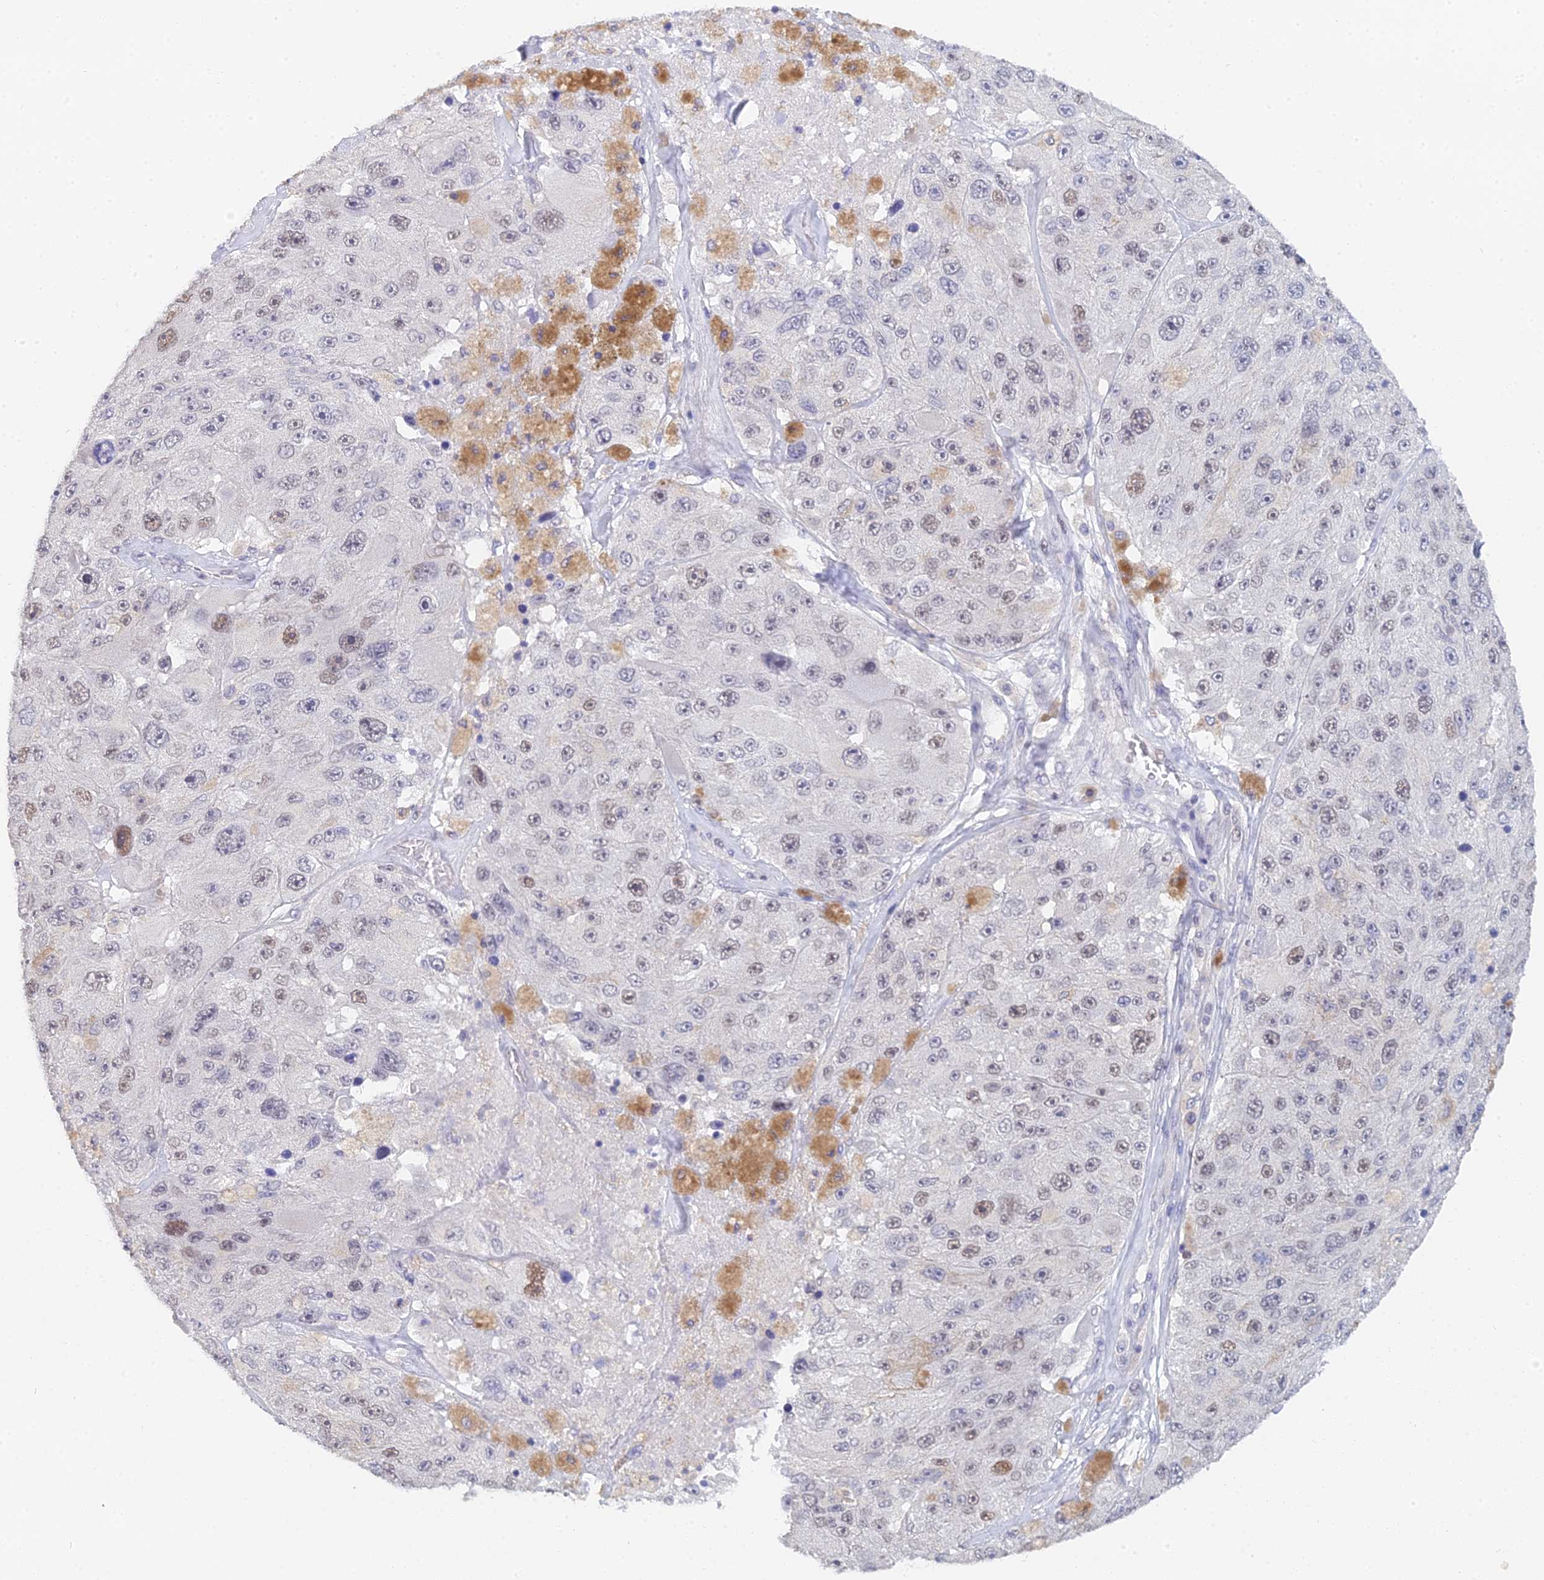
{"staining": {"intensity": "weak", "quantity": "<25%", "location": "nuclear"}, "tissue": "melanoma", "cell_type": "Tumor cells", "image_type": "cancer", "snomed": [{"axis": "morphology", "description": "Malignant melanoma, Metastatic site"}, {"axis": "topography", "description": "Lymph node"}], "caption": "Tumor cells show no significant protein staining in melanoma.", "gene": "MCM2", "patient": {"sex": "male", "age": 62}}